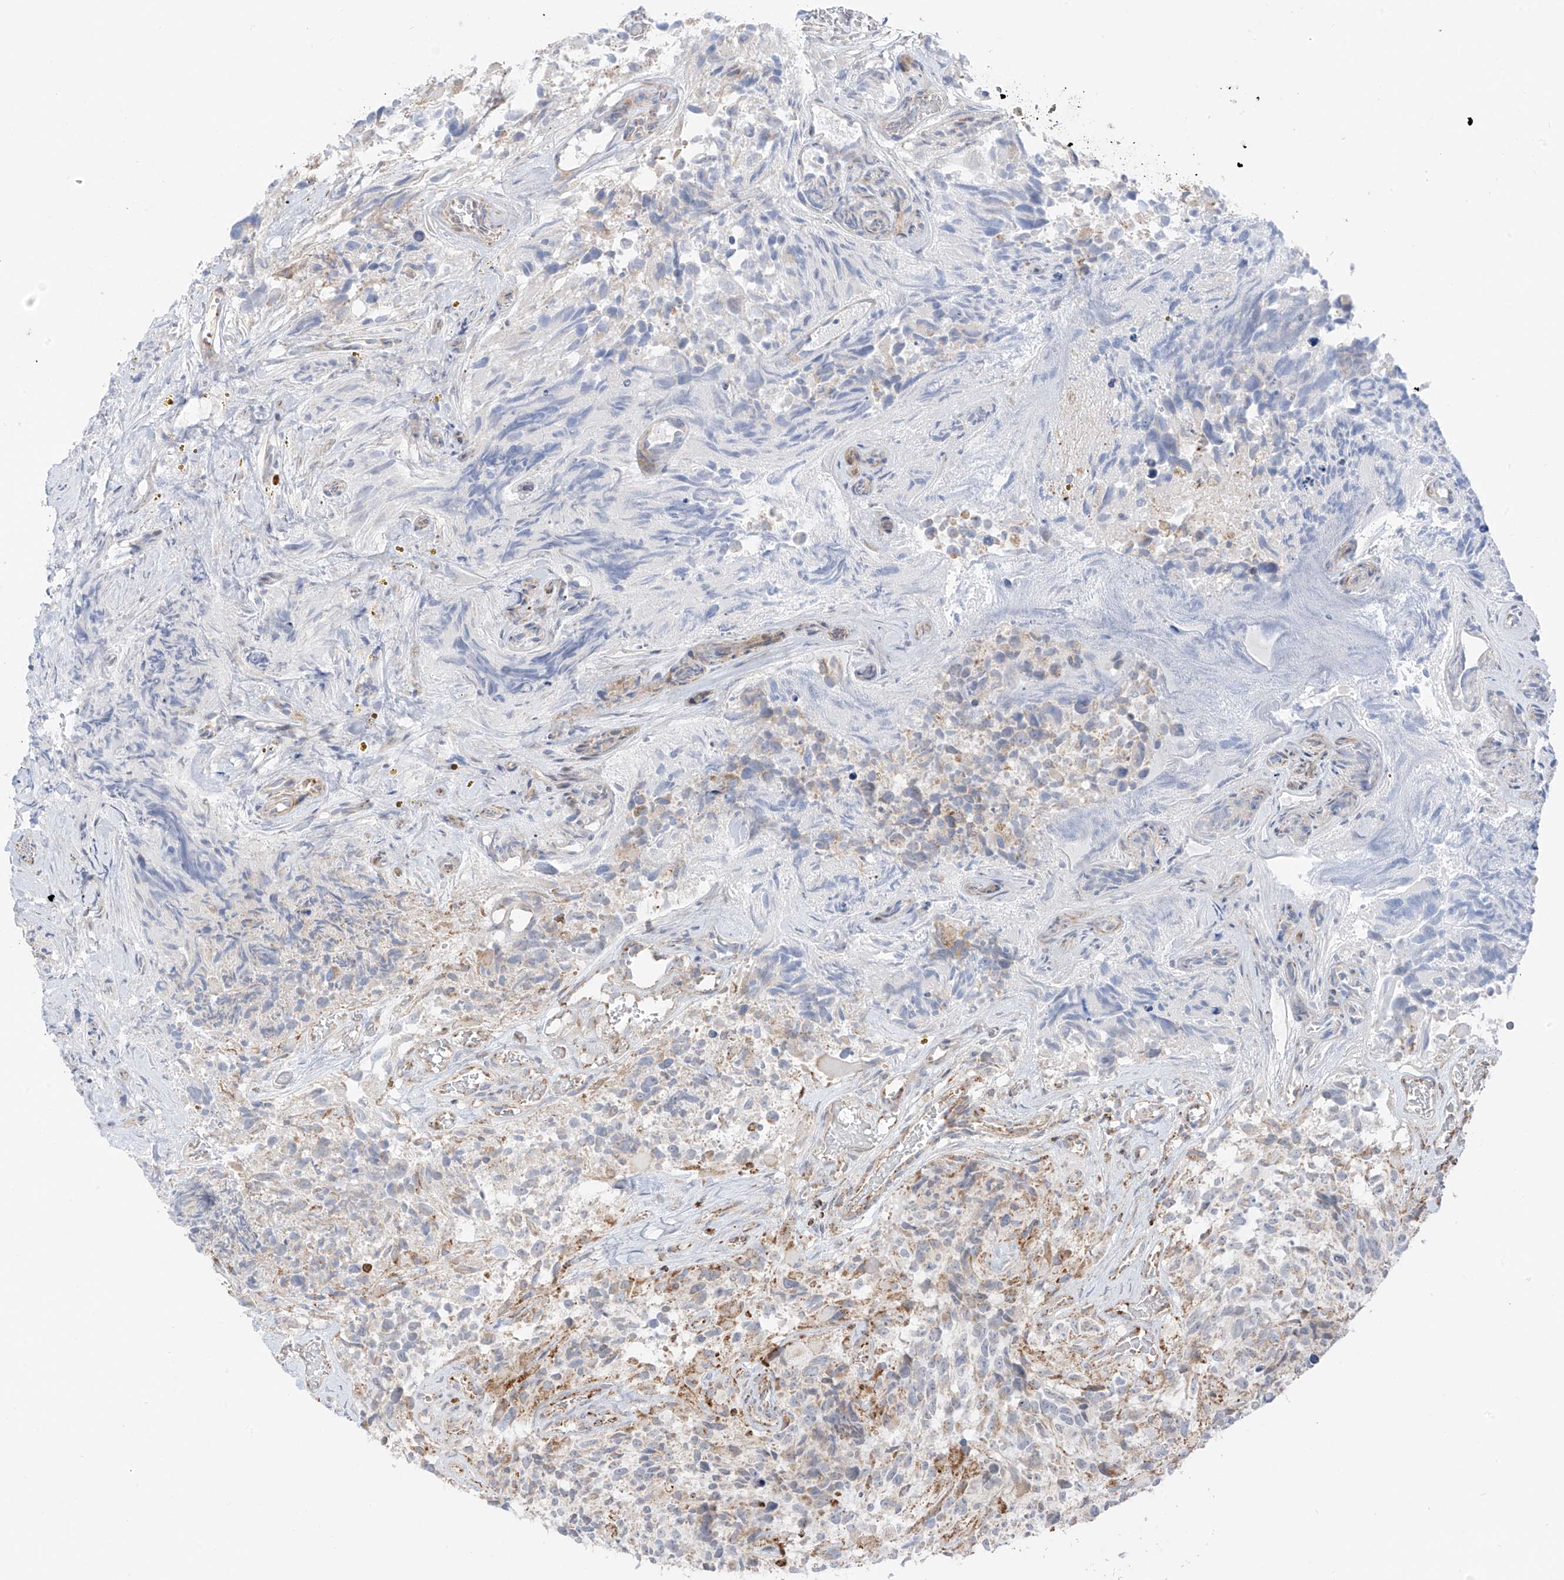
{"staining": {"intensity": "weak", "quantity": "<25%", "location": "cytoplasmic/membranous"}, "tissue": "glioma", "cell_type": "Tumor cells", "image_type": "cancer", "snomed": [{"axis": "morphology", "description": "Glioma, malignant, High grade"}, {"axis": "topography", "description": "Brain"}], "caption": "DAB immunohistochemical staining of malignant high-grade glioma demonstrates no significant staining in tumor cells.", "gene": "ETHE1", "patient": {"sex": "male", "age": 69}}